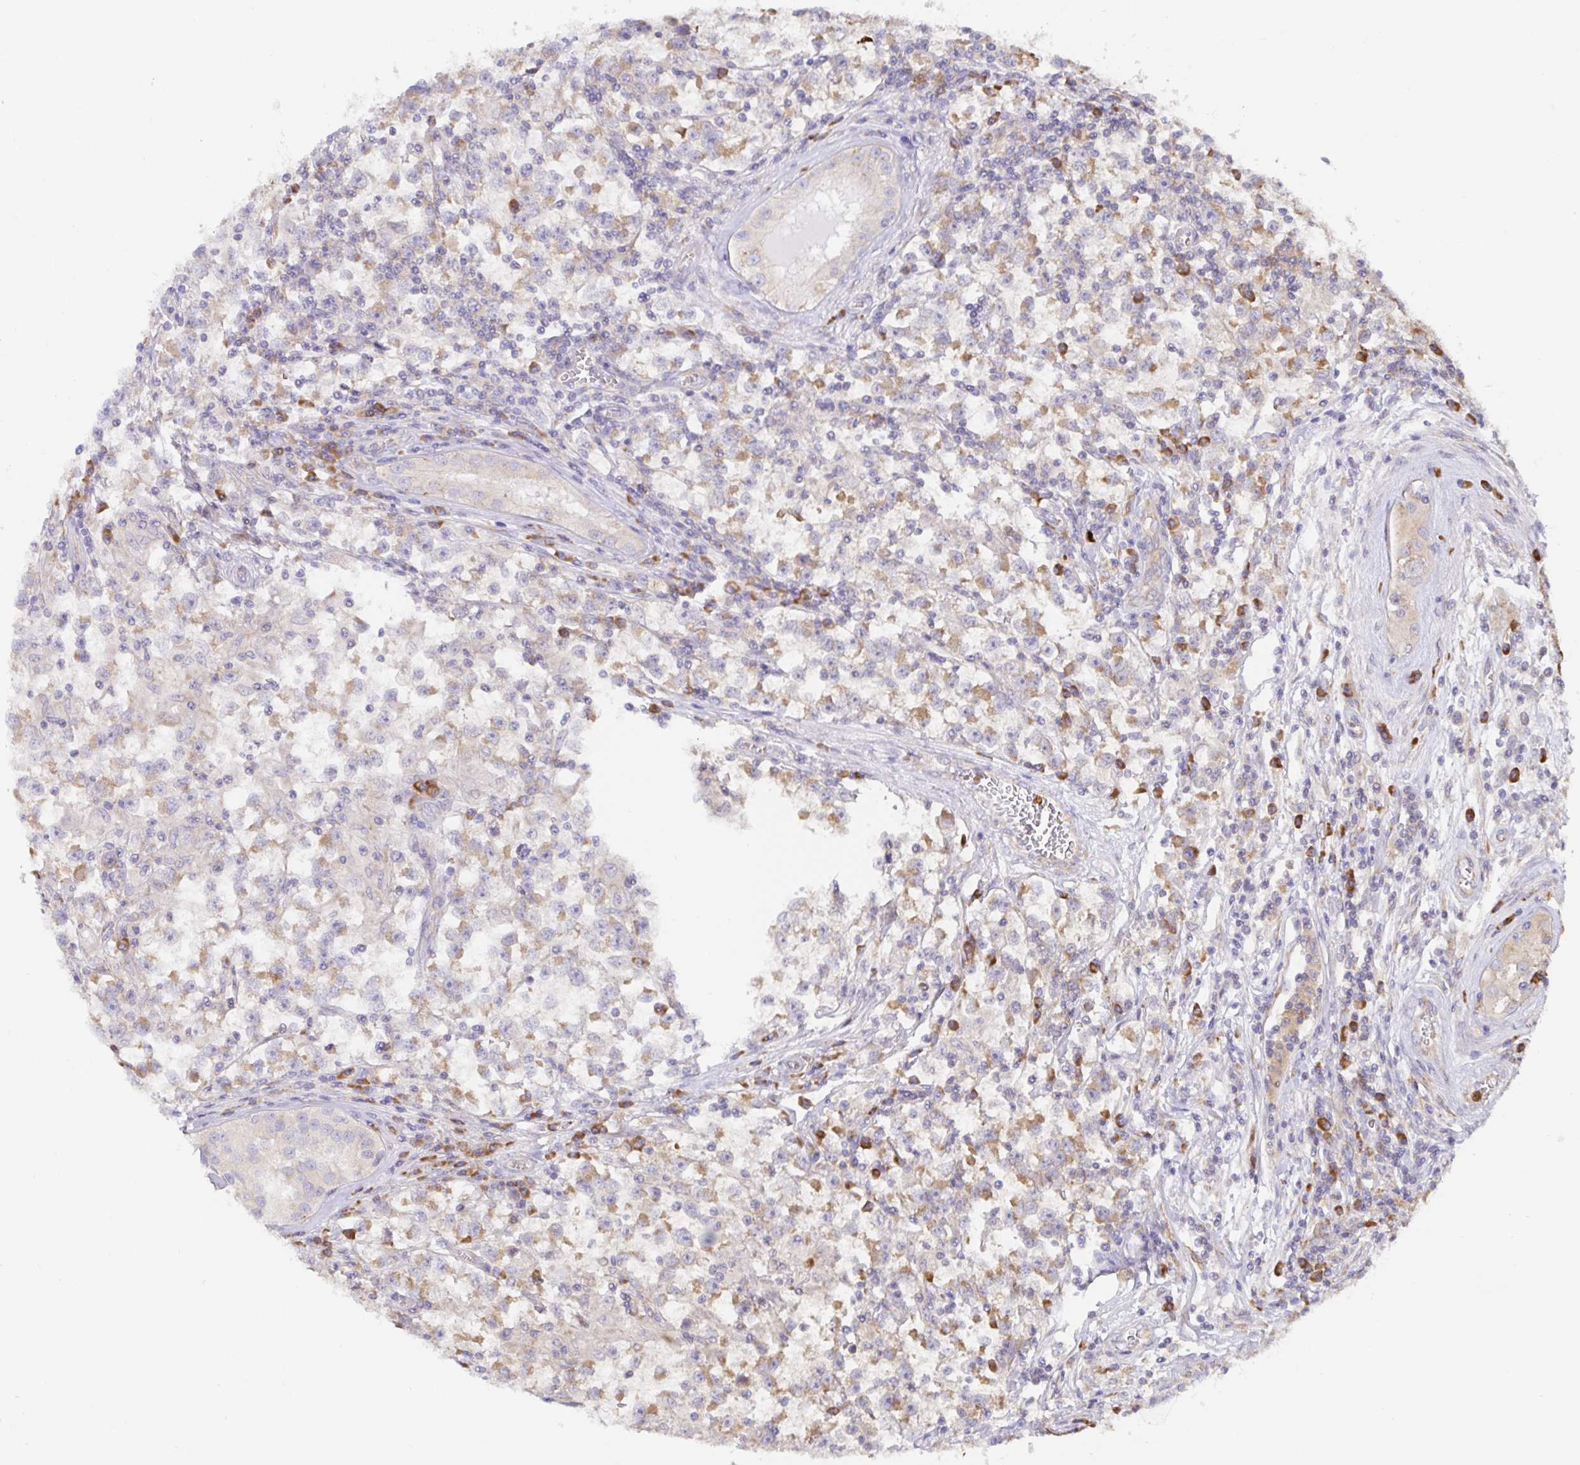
{"staining": {"intensity": "negative", "quantity": "none", "location": "none"}, "tissue": "testis cancer", "cell_type": "Tumor cells", "image_type": "cancer", "snomed": [{"axis": "morphology", "description": "Seminoma, NOS"}, {"axis": "topography", "description": "Testis"}], "caption": "The histopathology image demonstrates no staining of tumor cells in testis cancer (seminoma).", "gene": "PDPK1", "patient": {"sex": "male", "age": 31}}